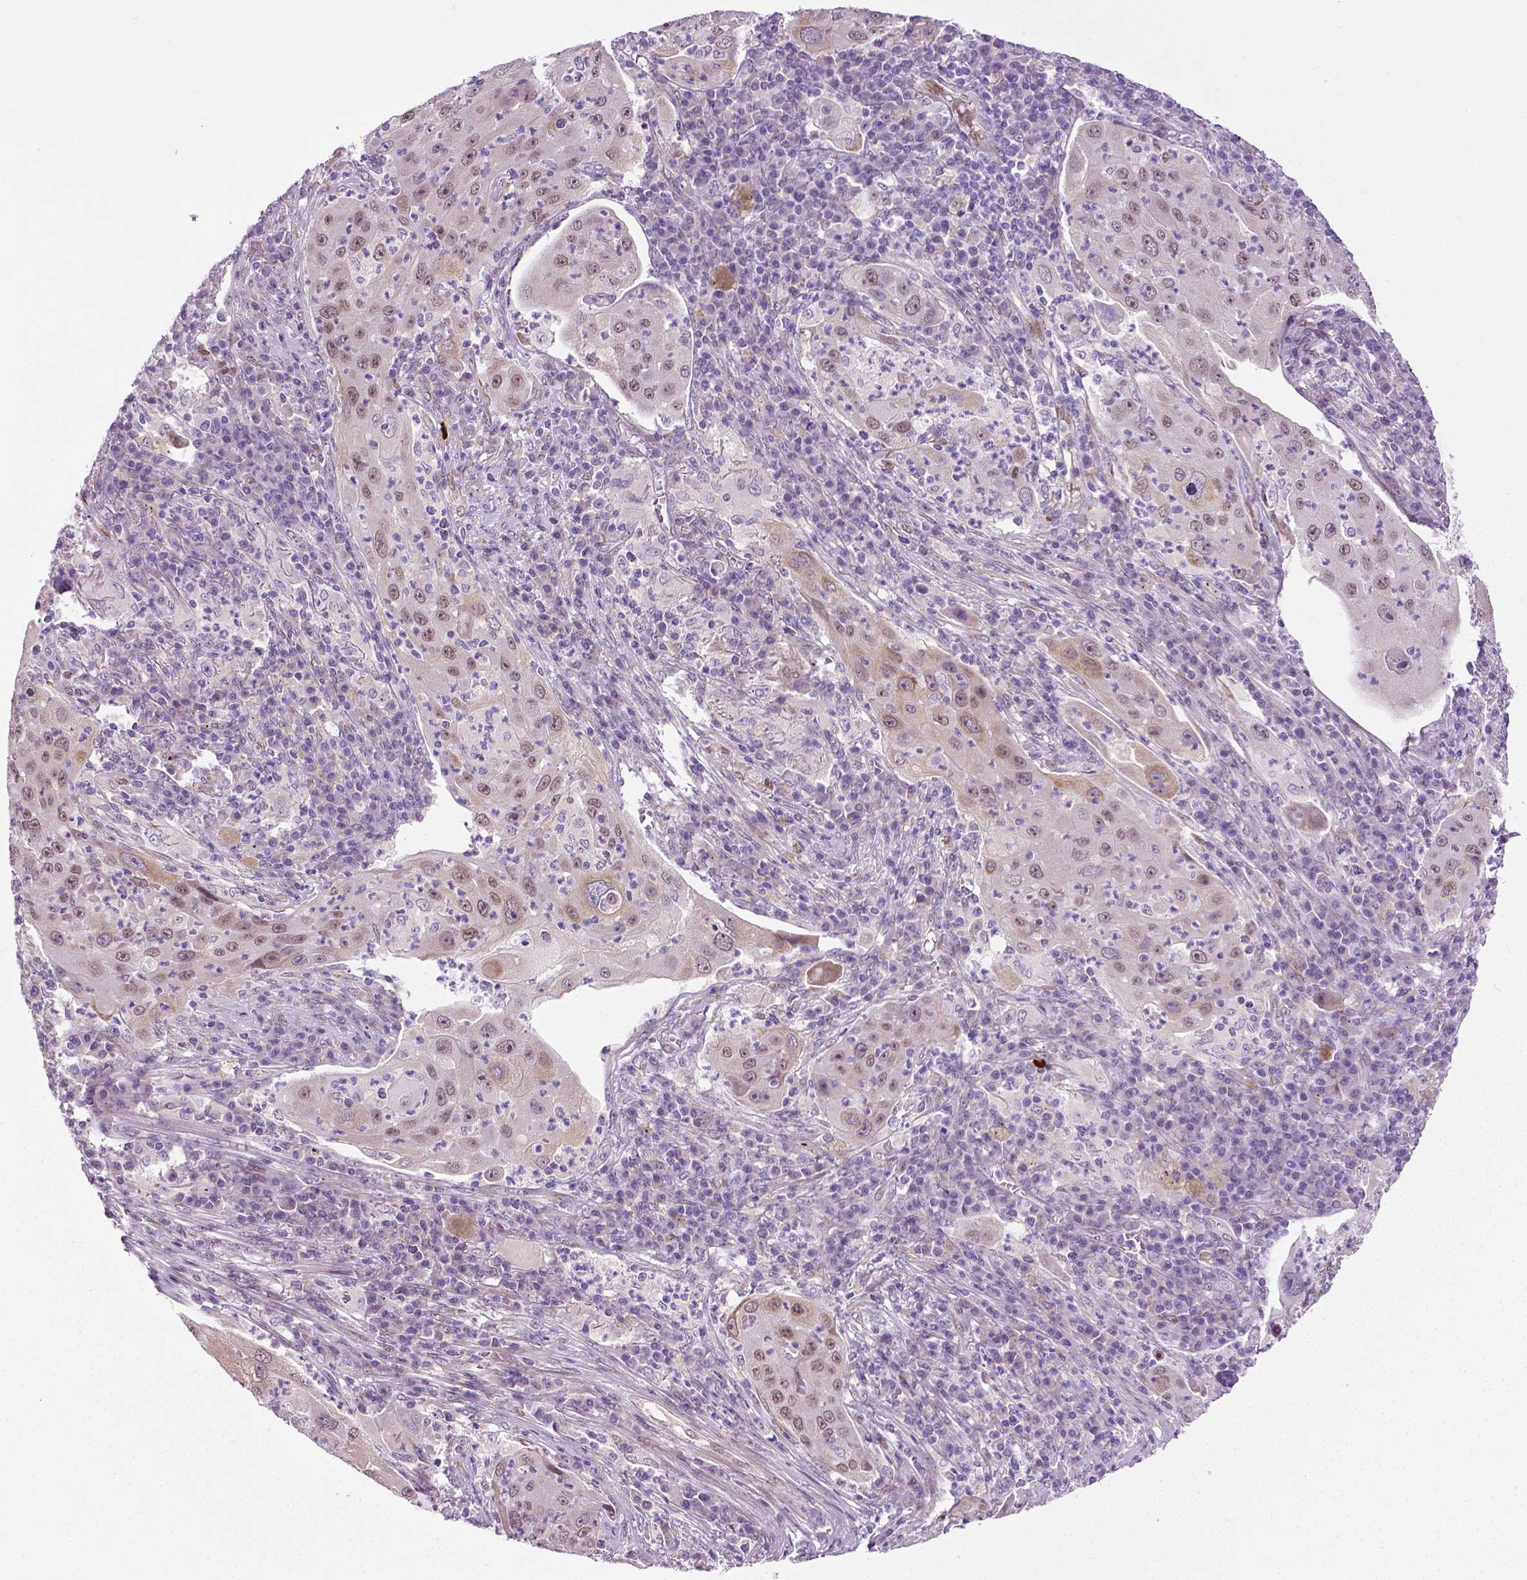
{"staining": {"intensity": "weak", "quantity": "25%-75%", "location": "nuclear"}, "tissue": "lung cancer", "cell_type": "Tumor cells", "image_type": "cancer", "snomed": [{"axis": "morphology", "description": "Squamous cell carcinoma, NOS"}, {"axis": "topography", "description": "Lung"}], "caption": "IHC staining of squamous cell carcinoma (lung), which exhibits low levels of weak nuclear staining in about 25%-75% of tumor cells indicating weak nuclear protein expression. The staining was performed using DAB (brown) for protein detection and nuclei were counterstained in hematoxylin (blue).", "gene": "PTGER3", "patient": {"sex": "female", "age": 59}}